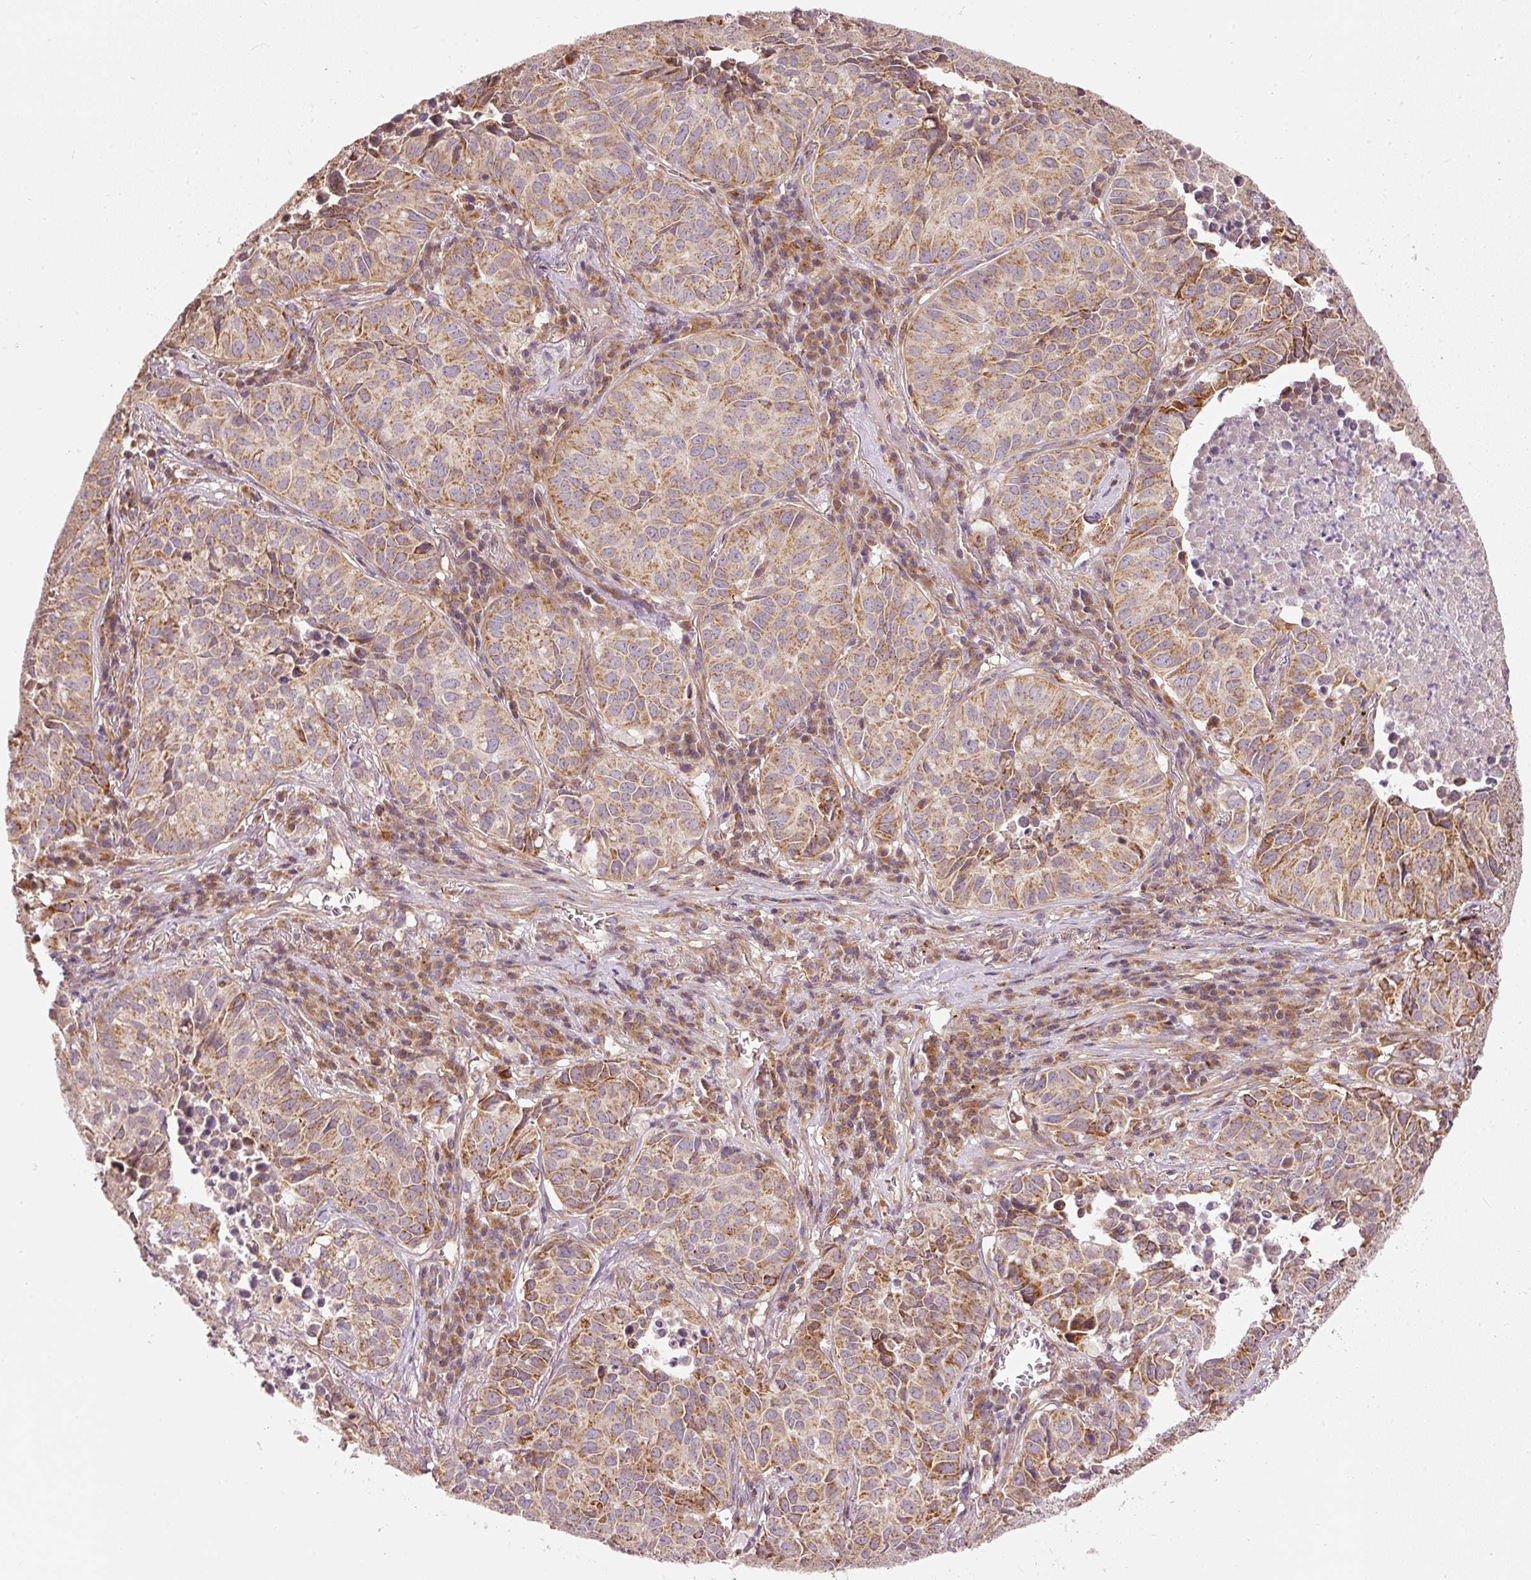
{"staining": {"intensity": "moderate", "quantity": ">75%", "location": "cytoplasmic/membranous"}, "tissue": "lung cancer", "cell_type": "Tumor cells", "image_type": "cancer", "snomed": [{"axis": "morphology", "description": "Adenocarcinoma, NOS"}, {"axis": "topography", "description": "Lung"}], "caption": "IHC histopathology image of neoplastic tissue: lung adenocarcinoma stained using immunohistochemistry (IHC) reveals medium levels of moderate protein expression localized specifically in the cytoplasmic/membranous of tumor cells, appearing as a cytoplasmic/membranous brown color.", "gene": "MTHFD1L", "patient": {"sex": "female", "age": 50}}